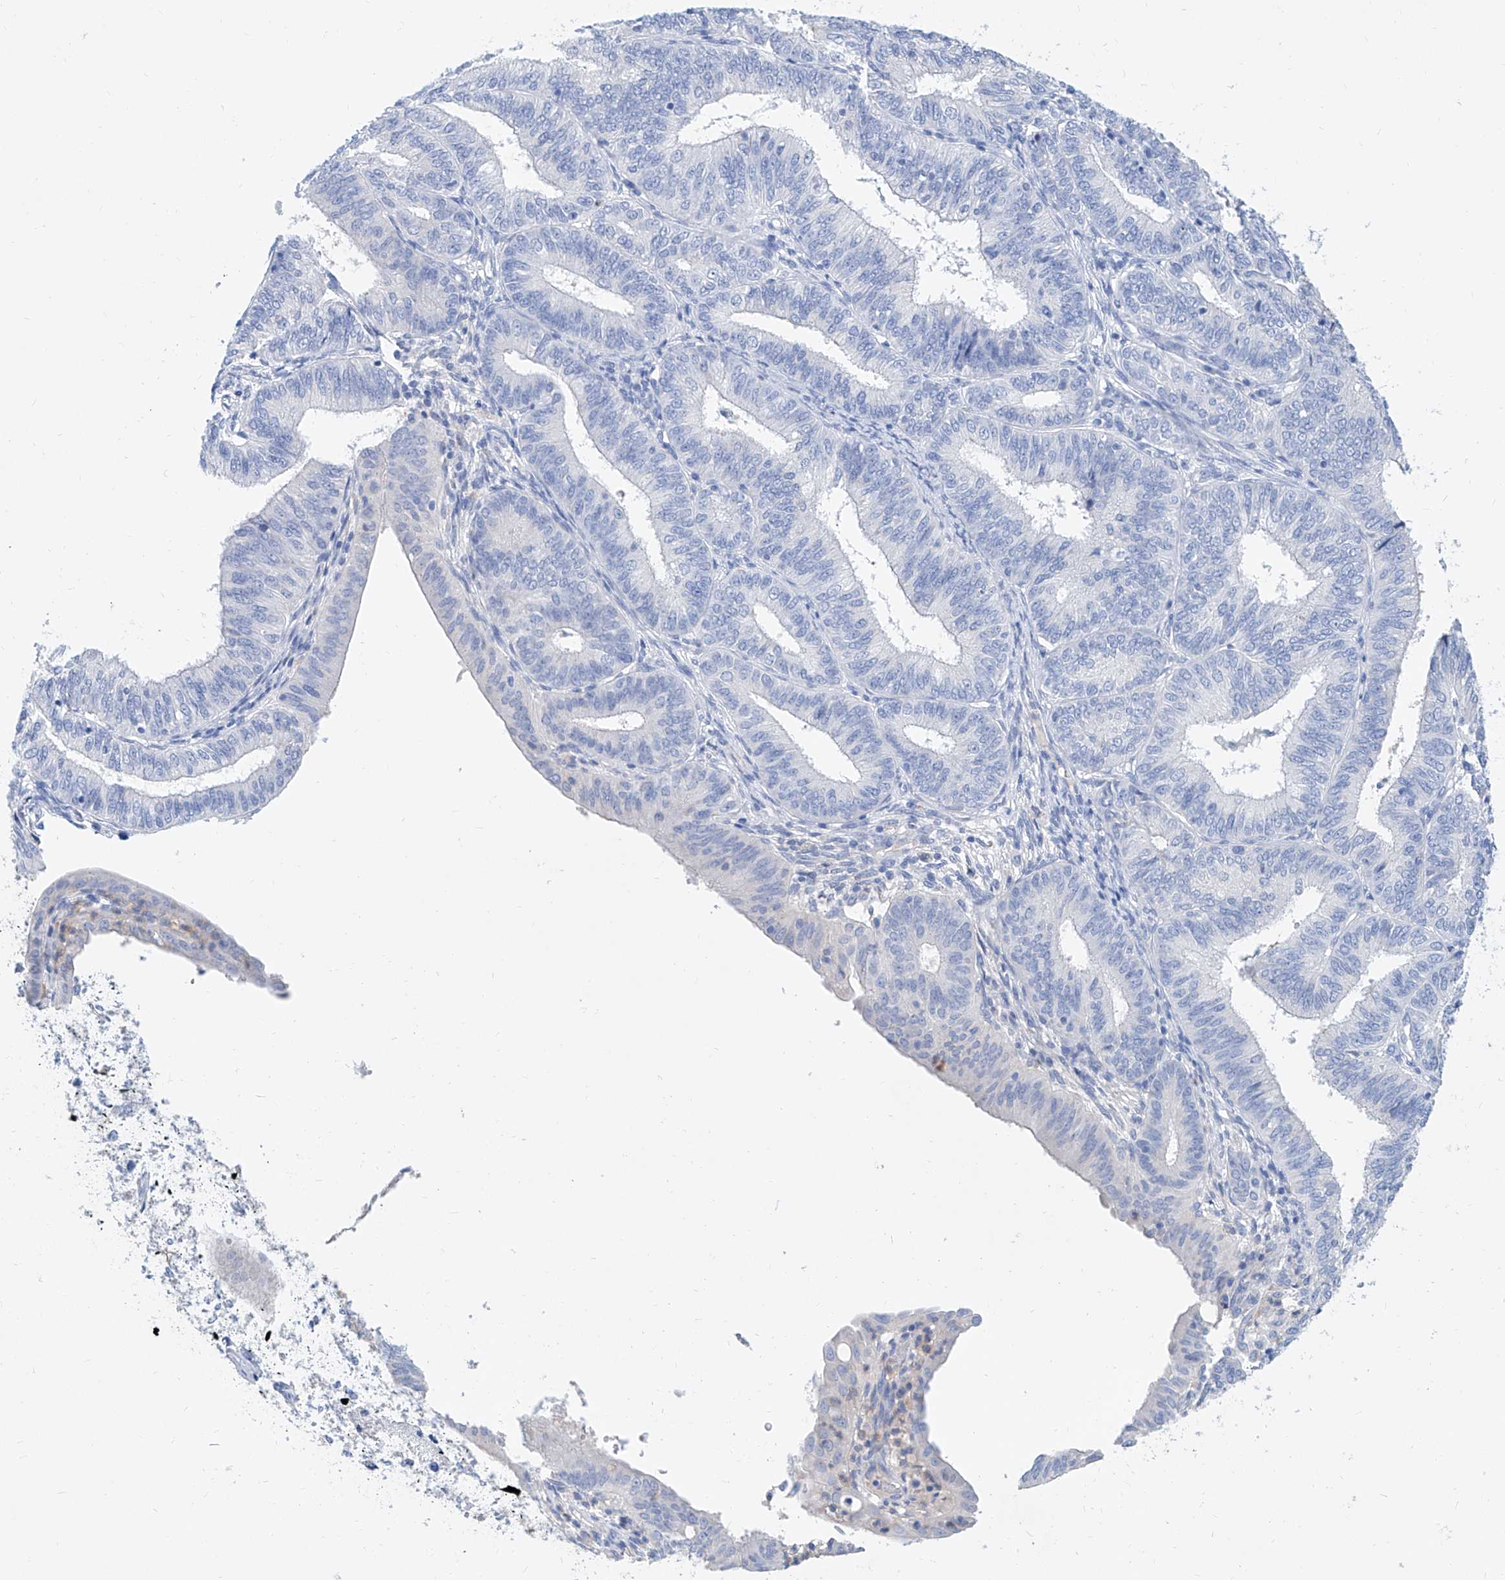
{"staining": {"intensity": "negative", "quantity": "none", "location": "none"}, "tissue": "endometrial cancer", "cell_type": "Tumor cells", "image_type": "cancer", "snomed": [{"axis": "morphology", "description": "Adenocarcinoma, NOS"}, {"axis": "topography", "description": "Endometrium"}], "caption": "DAB immunohistochemical staining of endometrial adenocarcinoma shows no significant expression in tumor cells.", "gene": "SLC25A29", "patient": {"sex": "female", "age": 51}}